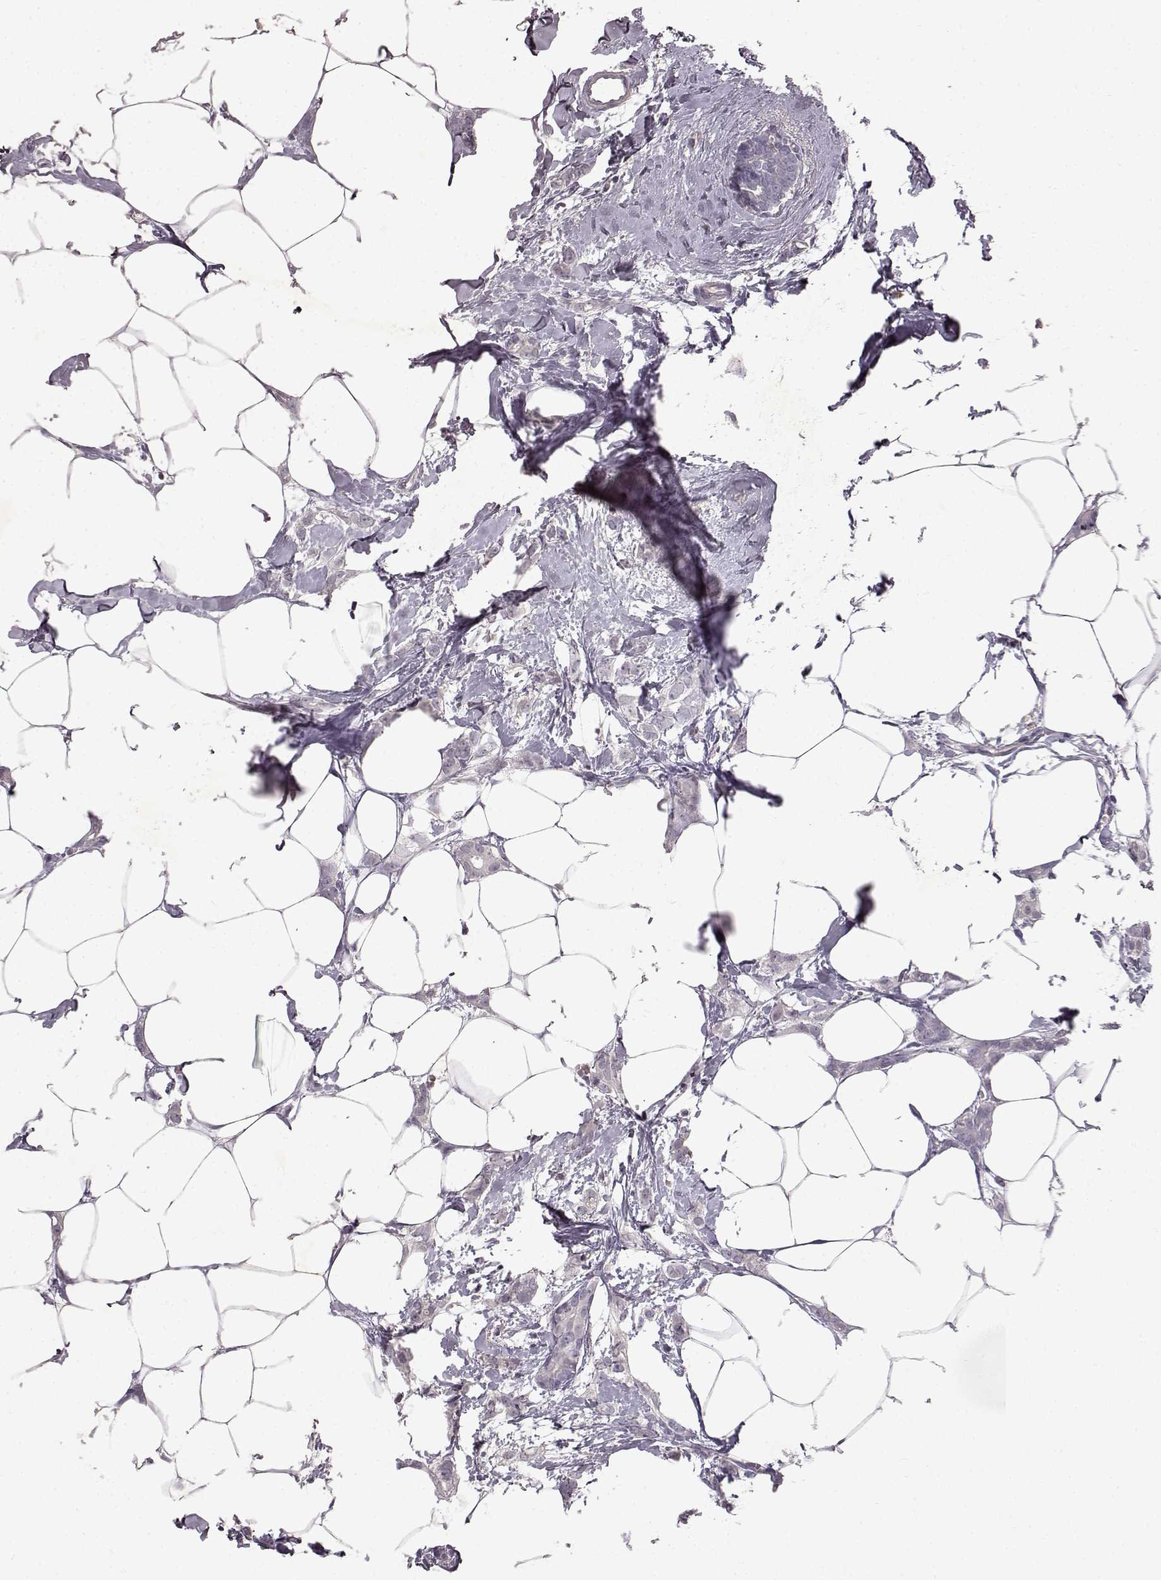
{"staining": {"intensity": "negative", "quantity": "none", "location": "none"}, "tissue": "breast cancer", "cell_type": "Tumor cells", "image_type": "cancer", "snomed": [{"axis": "morphology", "description": "Duct carcinoma"}, {"axis": "topography", "description": "Breast"}], "caption": "DAB (3,3'-diaminobenzidine) immunohistochemical staining of human breast cancer shows no significant positivity in tumor cells.", "gene": "SPAG17", "patient": {"sex": "female", "age": 40}}